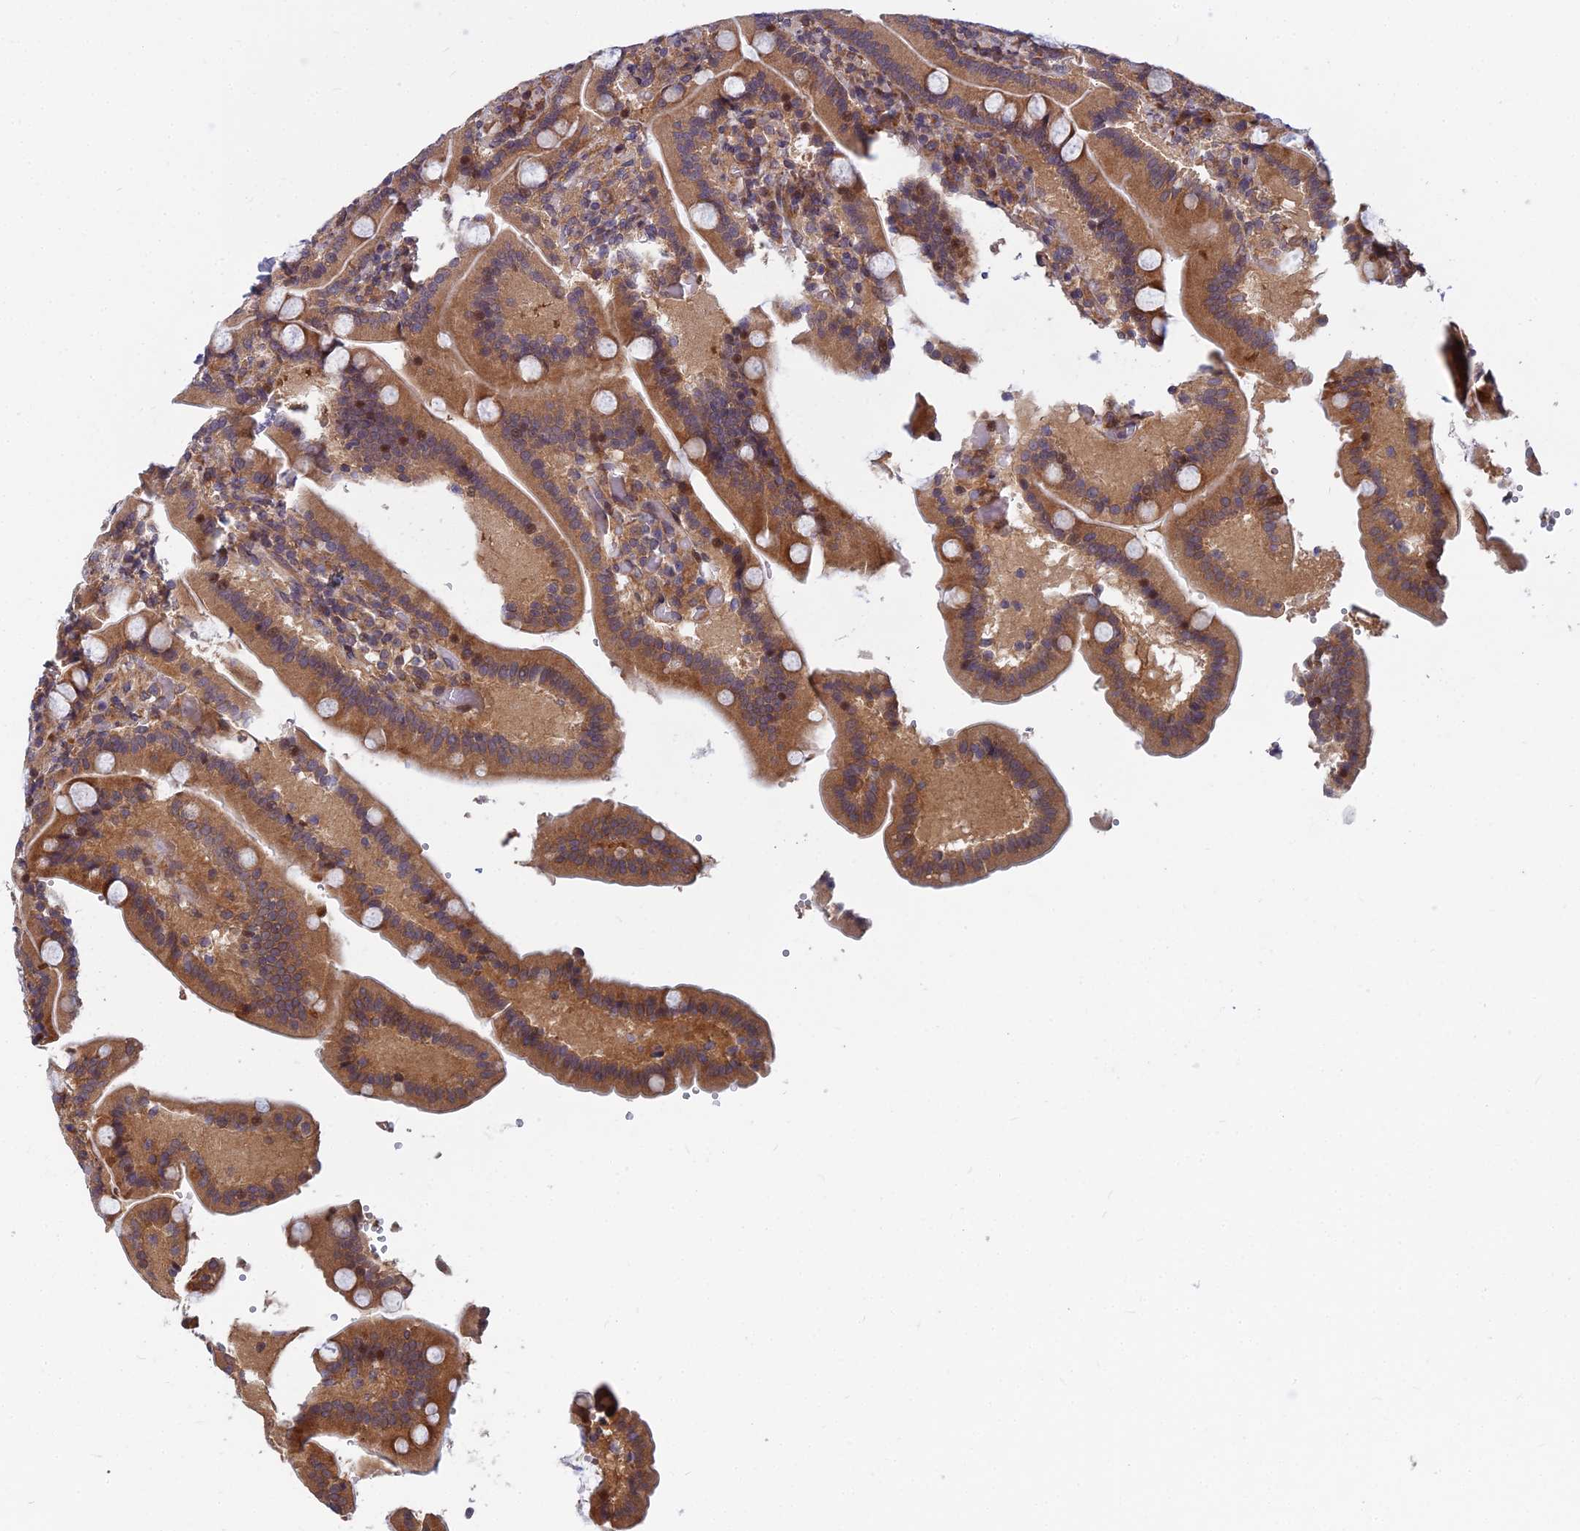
{"staining": {"intensity": "moderate", "quantity": ">75%", "location": "cytoplasmic/membranous,nuclear"}, "tissue": "duodenum", "cell_type": "Glandular cells", "image_type": "normal", "snomed": [{"axis": "morphology", "description": "Normal tissue, NOS"}, {"axis": "topography", "description": "Duodenum"}], "caption": "Moderate cytoplasmic/membranous,nuclear staining for a protein is seen in approximately >75% of glandular cells of unremarkable duodenum using immunohistochemistry (IHC).", "gene": "COMMD2", "patient": {"sex": "female", "age": 62}}